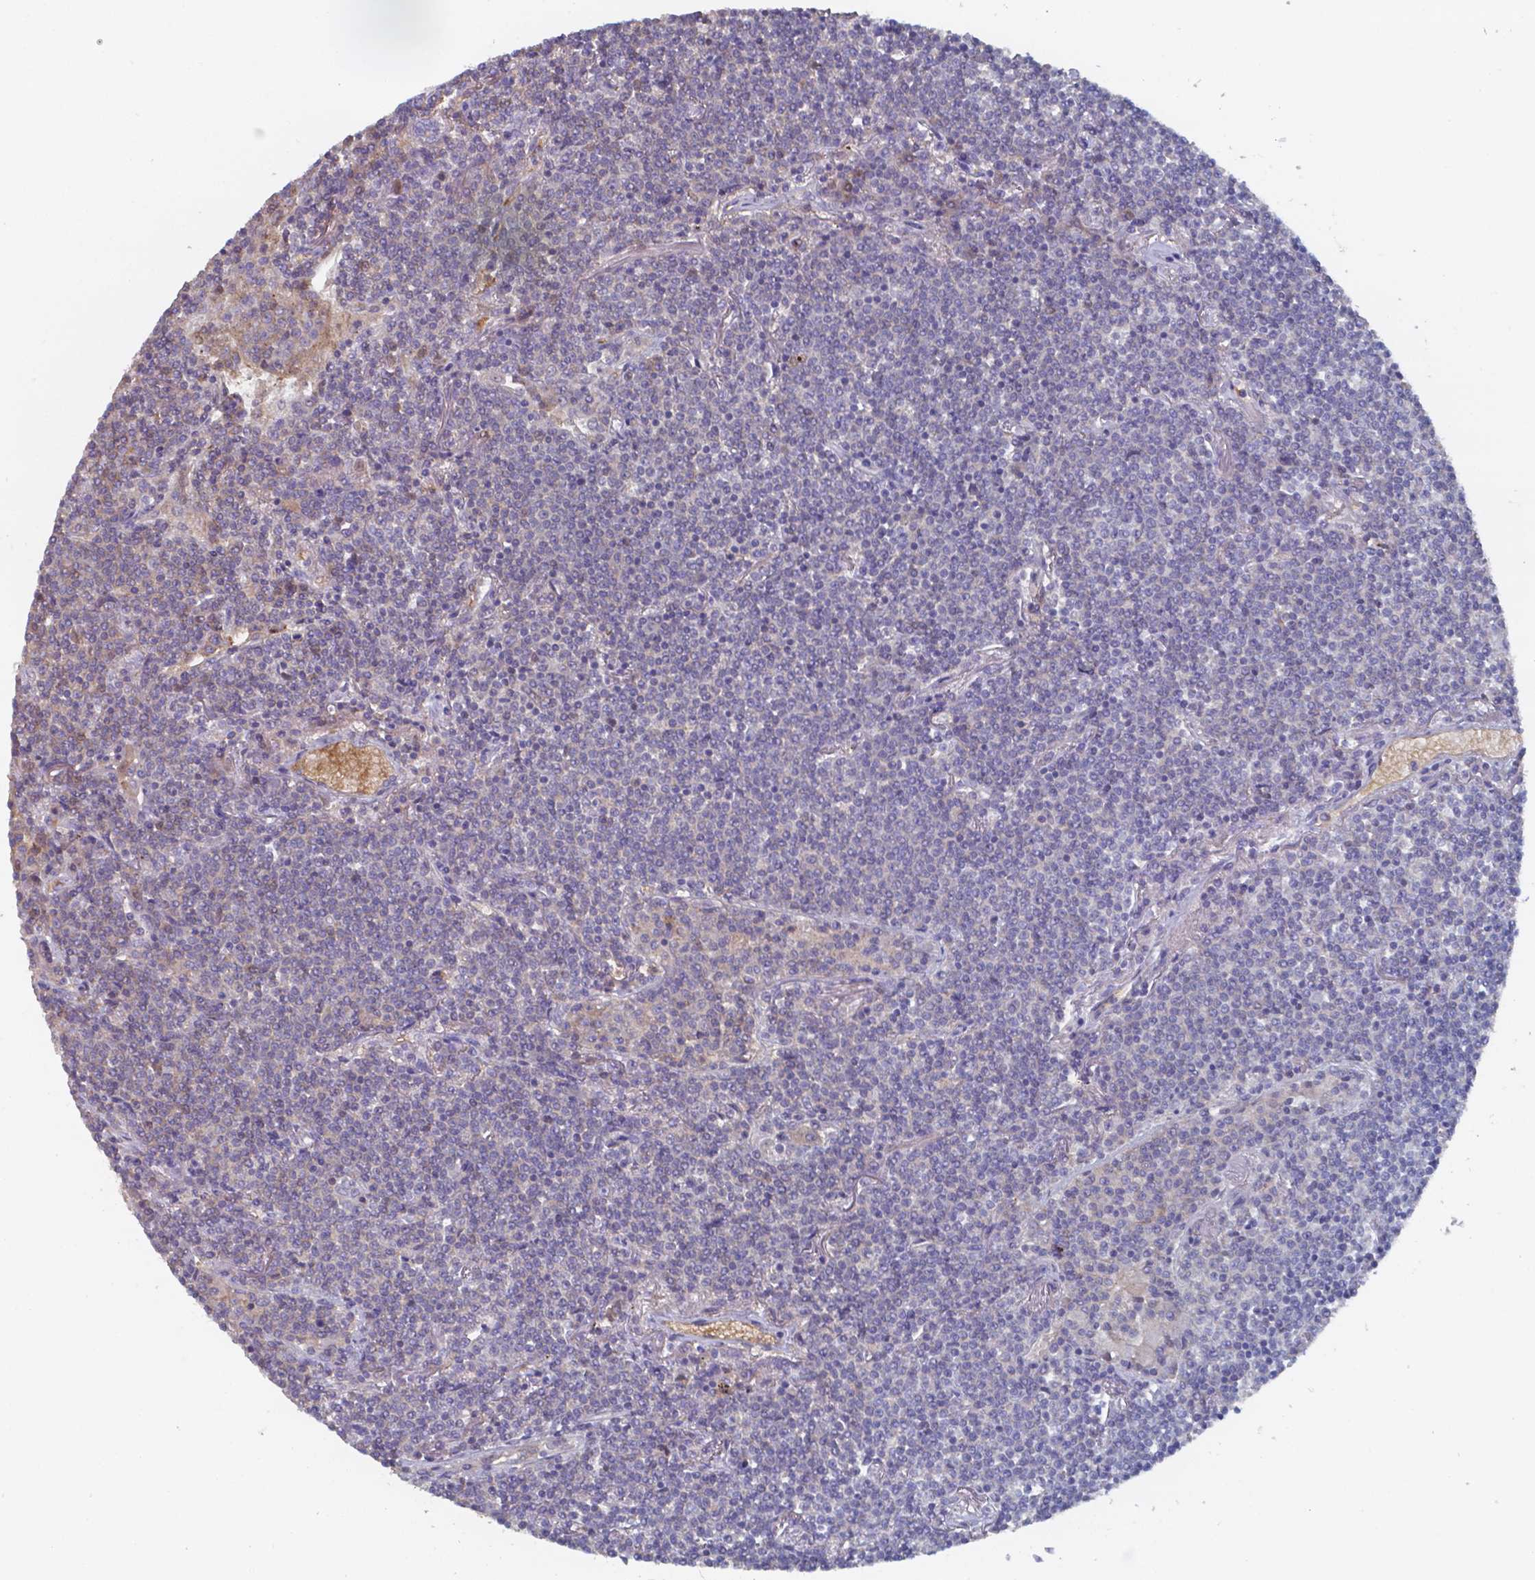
{"staining": {"intensity": "negative", "quantity": "none", "location": "none"}, "tissue": "lymphoma", "cell_type": "Tumor cells", "image_type": "cancer", "snomed": [{"axis": "morphology", "description": "Malignant lymphoma, non-Hodgkin's type, Low grade"}, {"axis": "topography", "description": "Lung"}], "caption": "There is no significant staining in tumor cells of malignant lymphoma, non-Hodgkin's type (low-grade).", "gene": "BTBD17", "patient": {"sex": "female", "age": 71}}